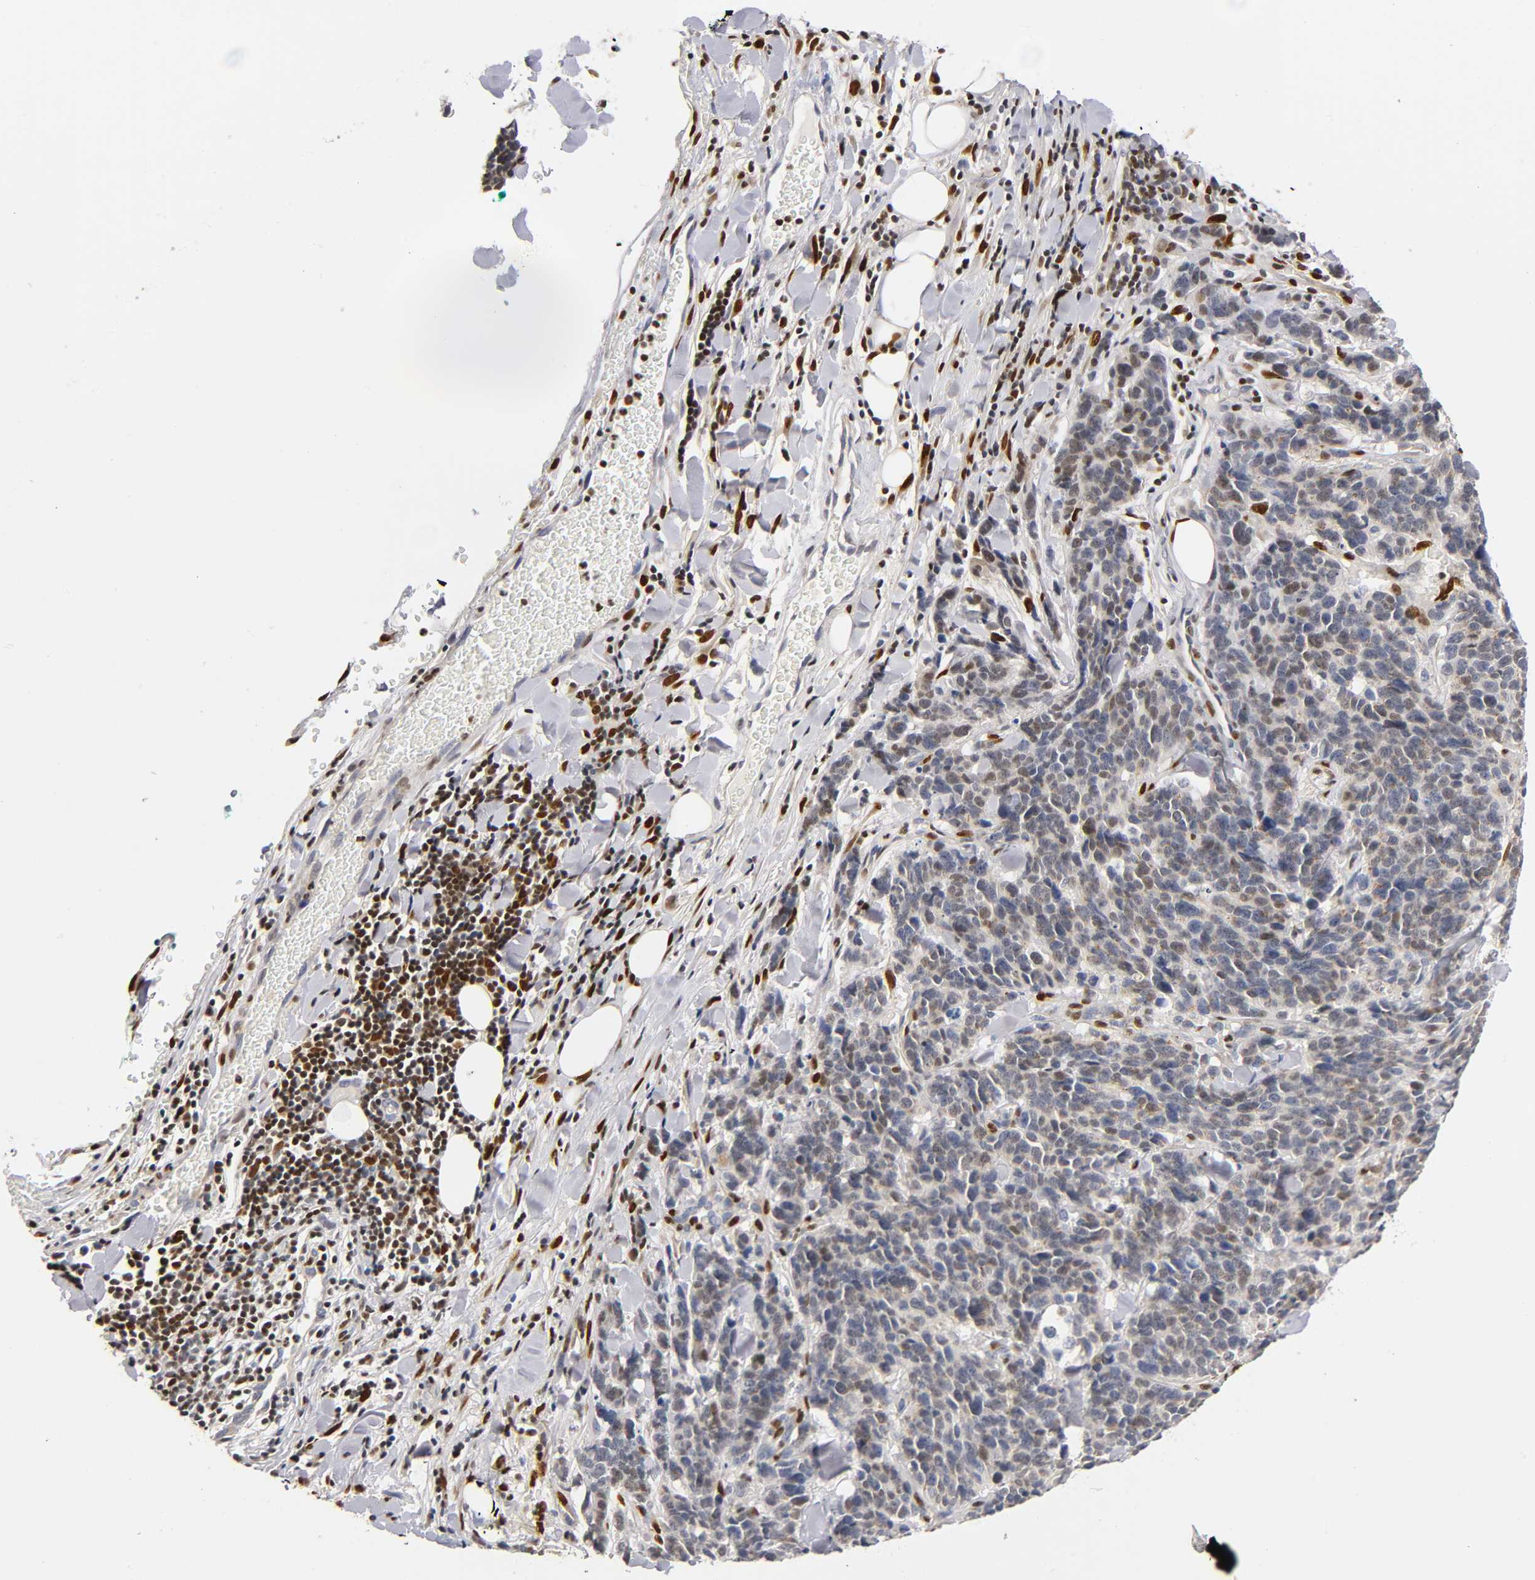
{"staining": {"intensity": "weak", "quantity": "25%-75%", "location": "nuclear"}, "tissue": "lung cancer", "cell_type": "Tumor cells", "image_type": "cancer", "snomed": [{"axis": "morphology", "description": "Neoplasm, malignant, NOS"}, {"axis": "topography", "description": "Lung"}], "caption": "The immunohistochemical stain labels weak nuclear staining in tumor cells of lung cancer tissue. The staining was performed using DAB to visualize the protein expression in brown, while the nuclei were stained in blue with hematoxylin (Magnification: 20x).", "gene": "RUNX1", "patient": {"sex": "female", "age": 58}}